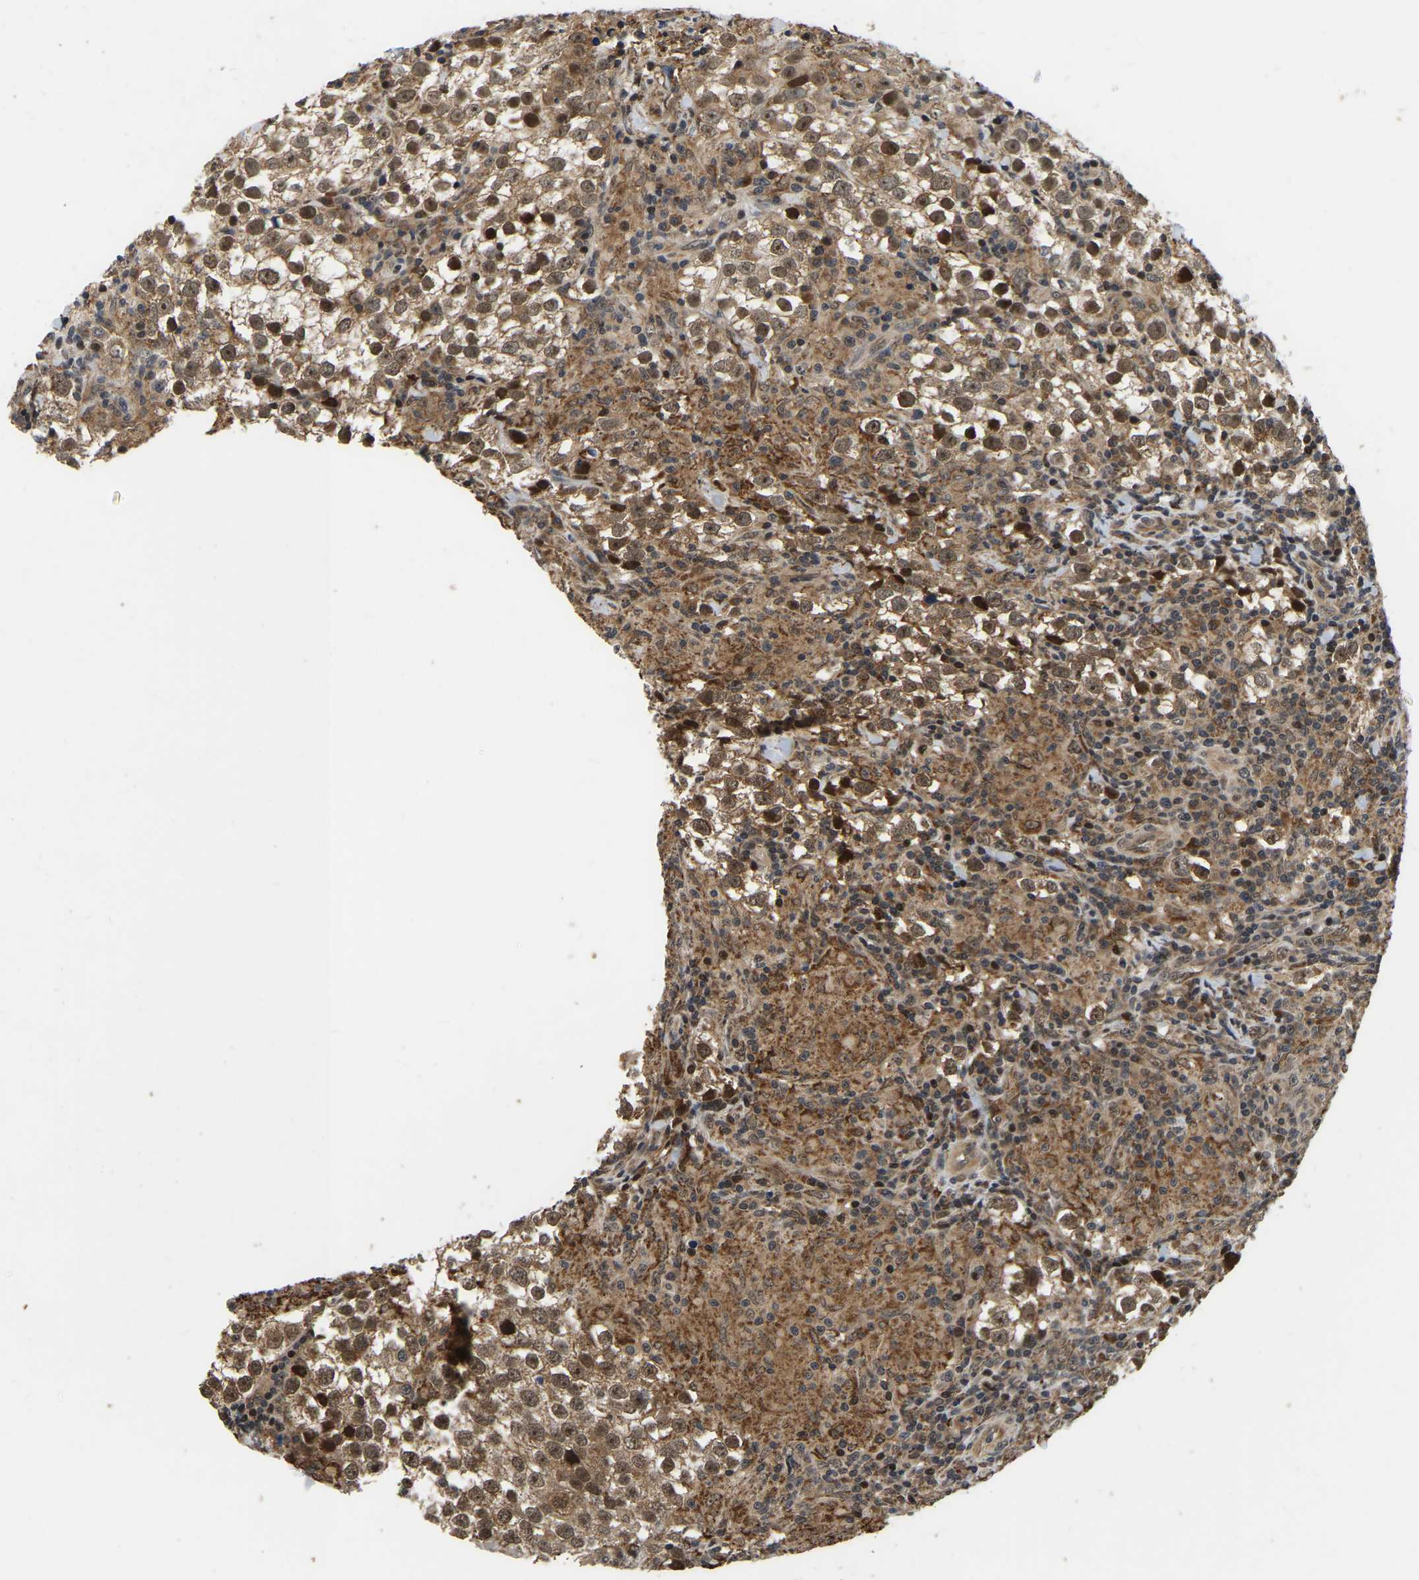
{"staining": {"intensity": "moderate", "quantity": ">75%", "location": "cytoplasmic/membranous,nuclear"}, "tissue": "testis cancer", "cell_type": "Tumor cells", "image_type": "cancer", "snomed": [{"axis": "morphology", "description": "Seminoma, NOS"}, {"axis": "morphology", "description": "Carcinoma, Embryonal, NOS"}, {"axis": "topography", "description": "Testis"}], "caption": "Immunohistochemical staining of human embryonal carcinoma (testis) displays medium levels of moderate cytoplasmic/membranous and nuclear positivity in about >75% of tumor cells.", "gene": "CIAO1", "patient": {"sex": "male", "age": 36}}